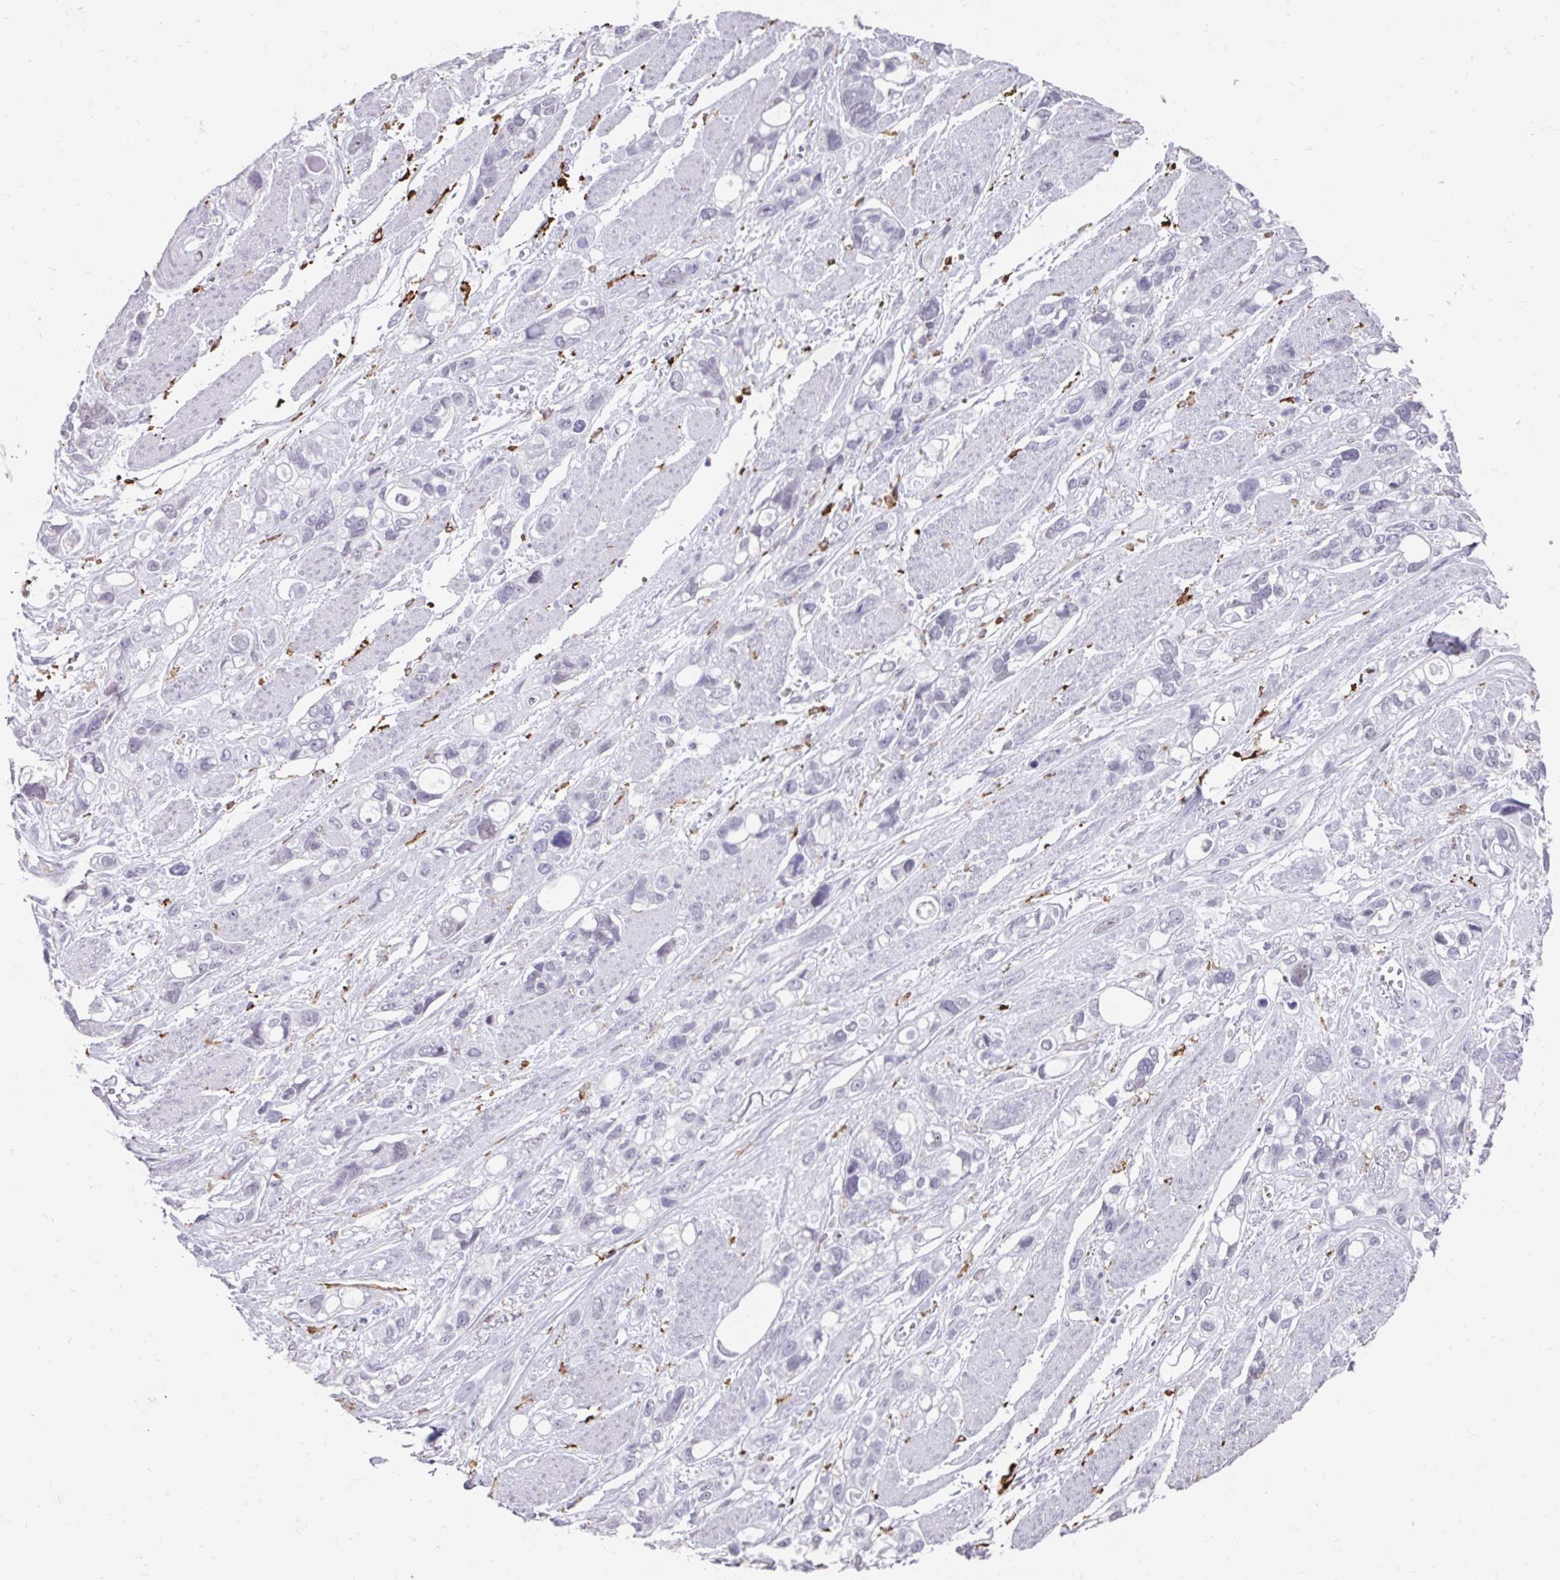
{"staining": {"intensity": "negative", "quantity": "none", "location": "none"}, "tissue": "stomach cancer", "cell_type": "Tumor cells", "image_type": "cancer", "snomed": [{"axis": "morphology", "description": "Adenocarcinoma, NOS"}, {"axis": "topography", "description": "Stomach, upper"}], "caption": "Tumor cells are negative for protein expression in human stomach cancer.", "gene": "CD163", "patient": {"sex": "female", "age": 81}}